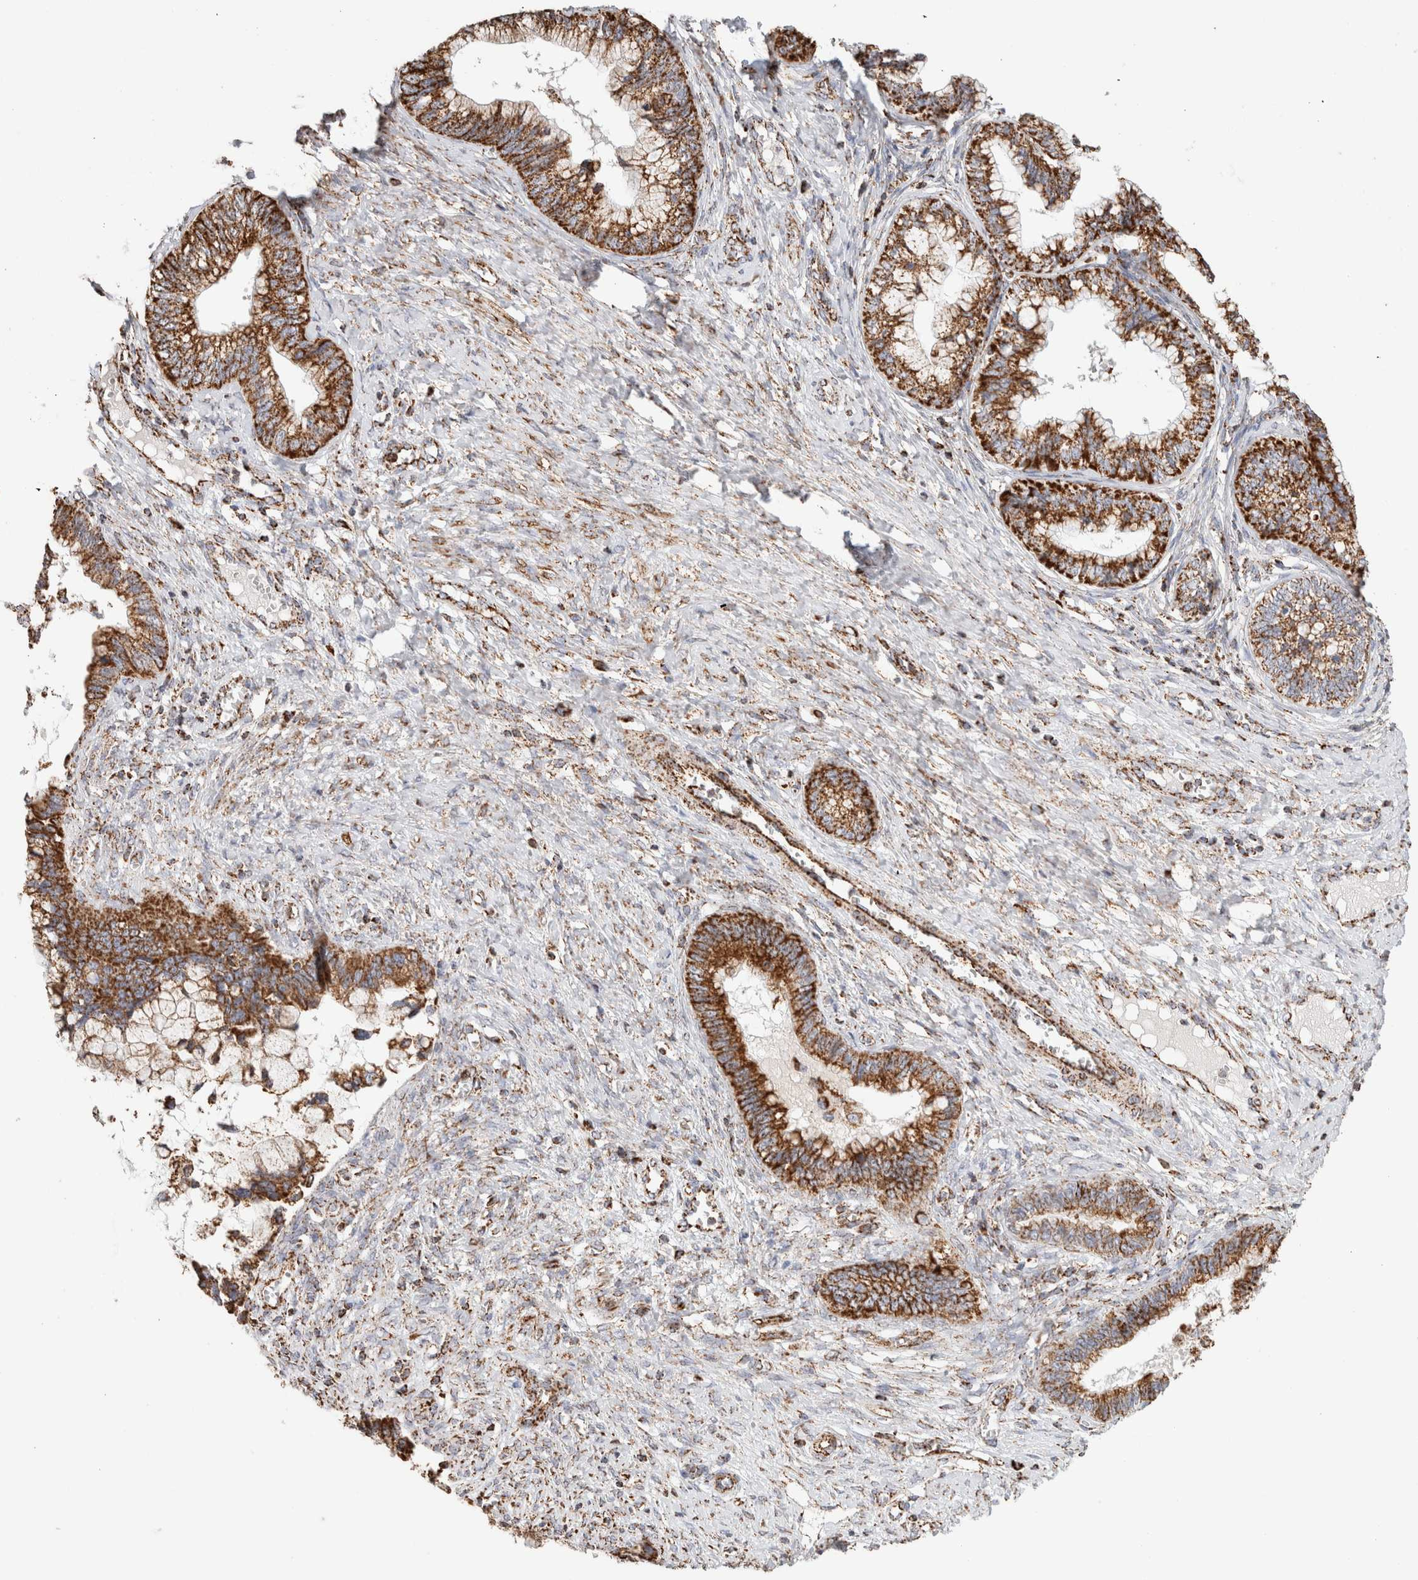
{"staining": {"intensity": "strong", "quantity": ">75%", "location": "cytoplasmic/membranous"}, "tissue": "cervical cancer", "cell_type": "Tumor cells", "image_type": "cancer", "snomed": [{"axis": "morphology", "description": "Adenocarcinoma, NOS"}, {"axis": "topography", "description": "Cervix"}], "caption": "Immunohistochemistry micrograph of human adenocarcinoma (cervical) stained for a protein (brown), which shows high levels of strong cytoplasmic/membranous expression in approximately >75% of tumor cells.", "gene": "C1QBP", "patient": {"sex": "female", "age": 44}}